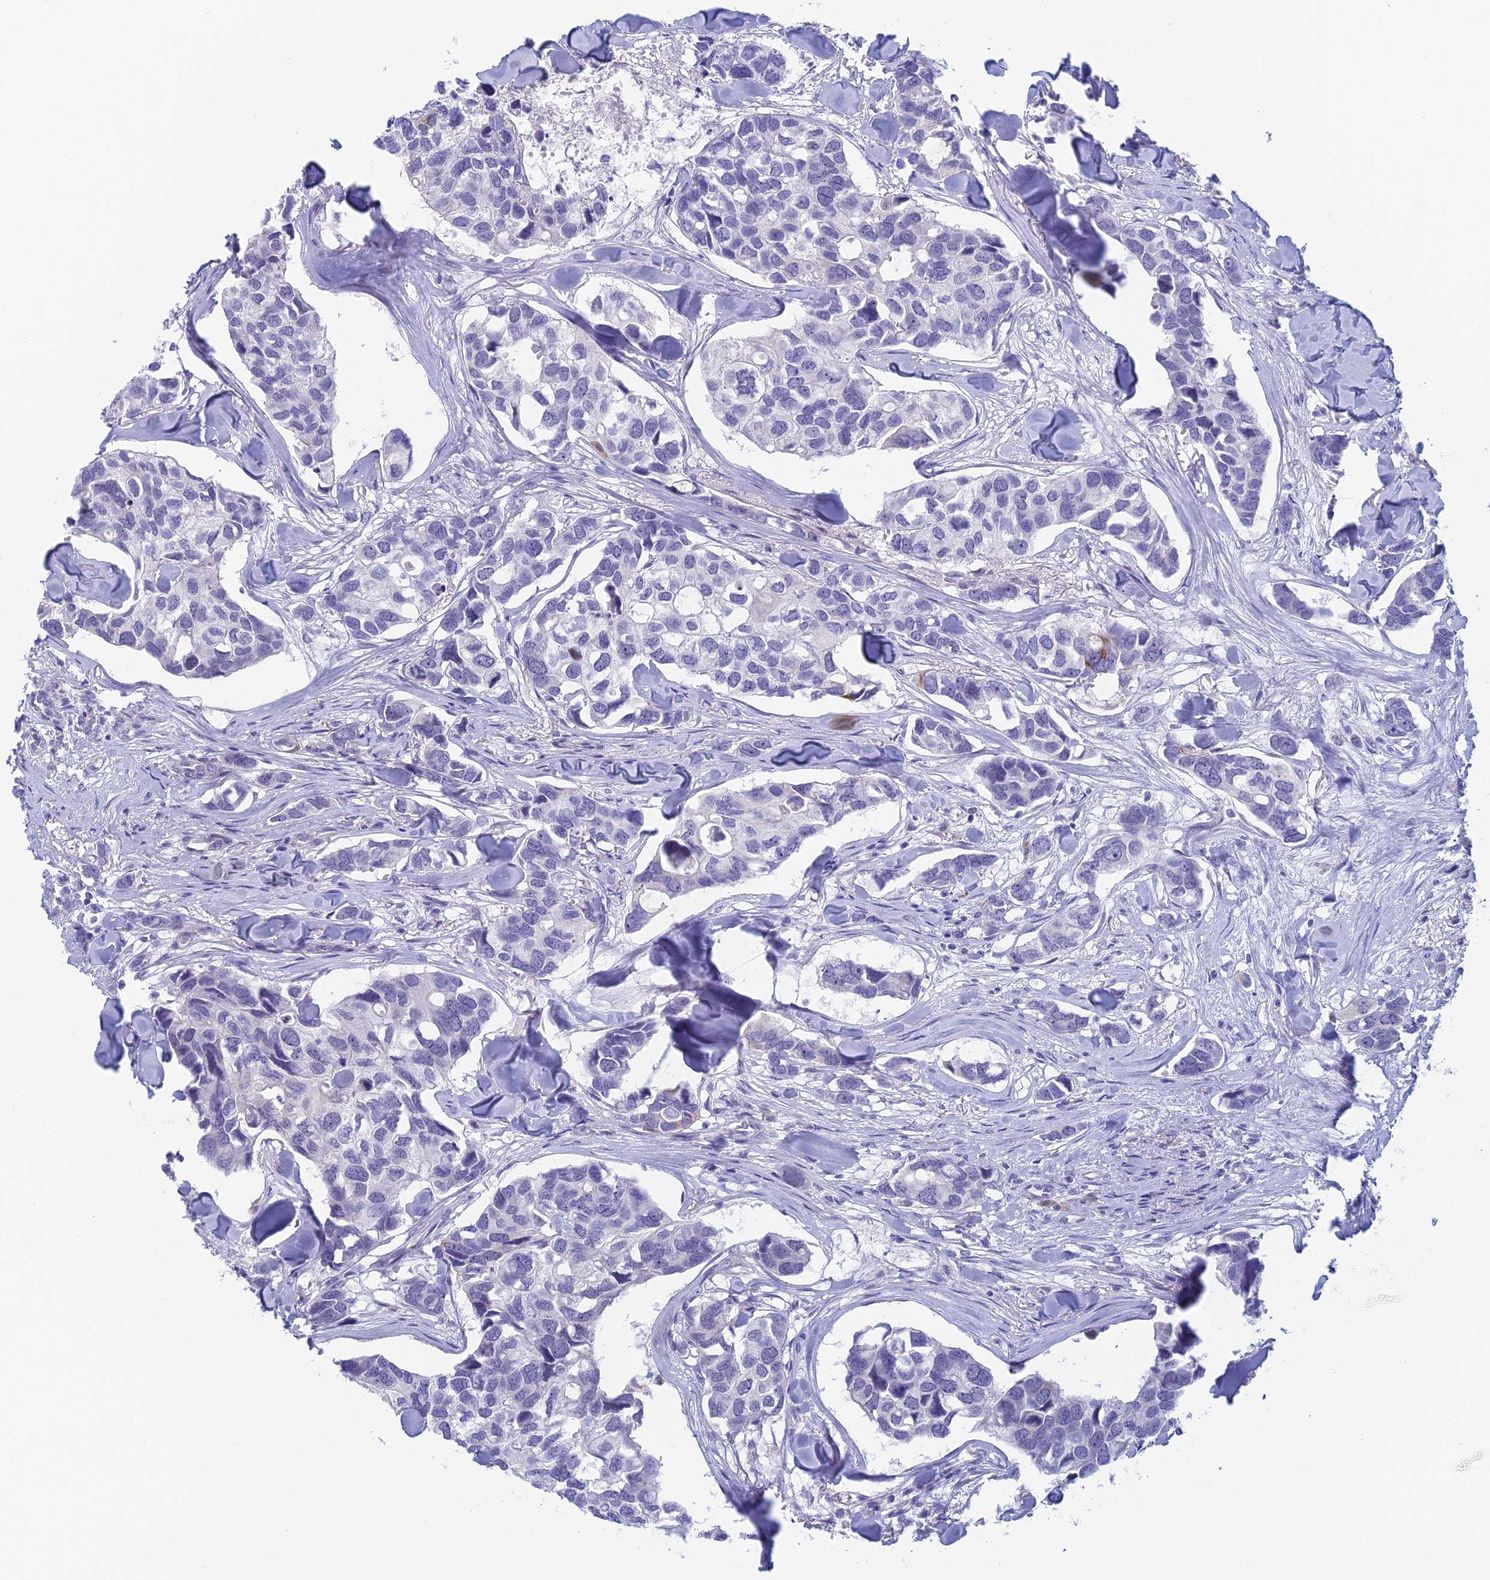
{"staining": {"intensity": "negative", "quantity": "none", "location": "none"}, "tissue": "breast cancer", "cell_type": "Tumor cells", "image_type": "cancer", "snomed": [{"axis": "morphology", "description": "Duct carcinoma"}, {"axis": "topography", "description": "Breast"}], "caption": "Immunohistochemistry (IHC) image of human breast cancer stained for a protein (brown), which reveals no staining in tumor cells. (Immunohistochemistry (IHC), brightfield microscopy, high magnification).", "gene": "PPP1R26", "patient": {"sex": "female", "age": 83}}